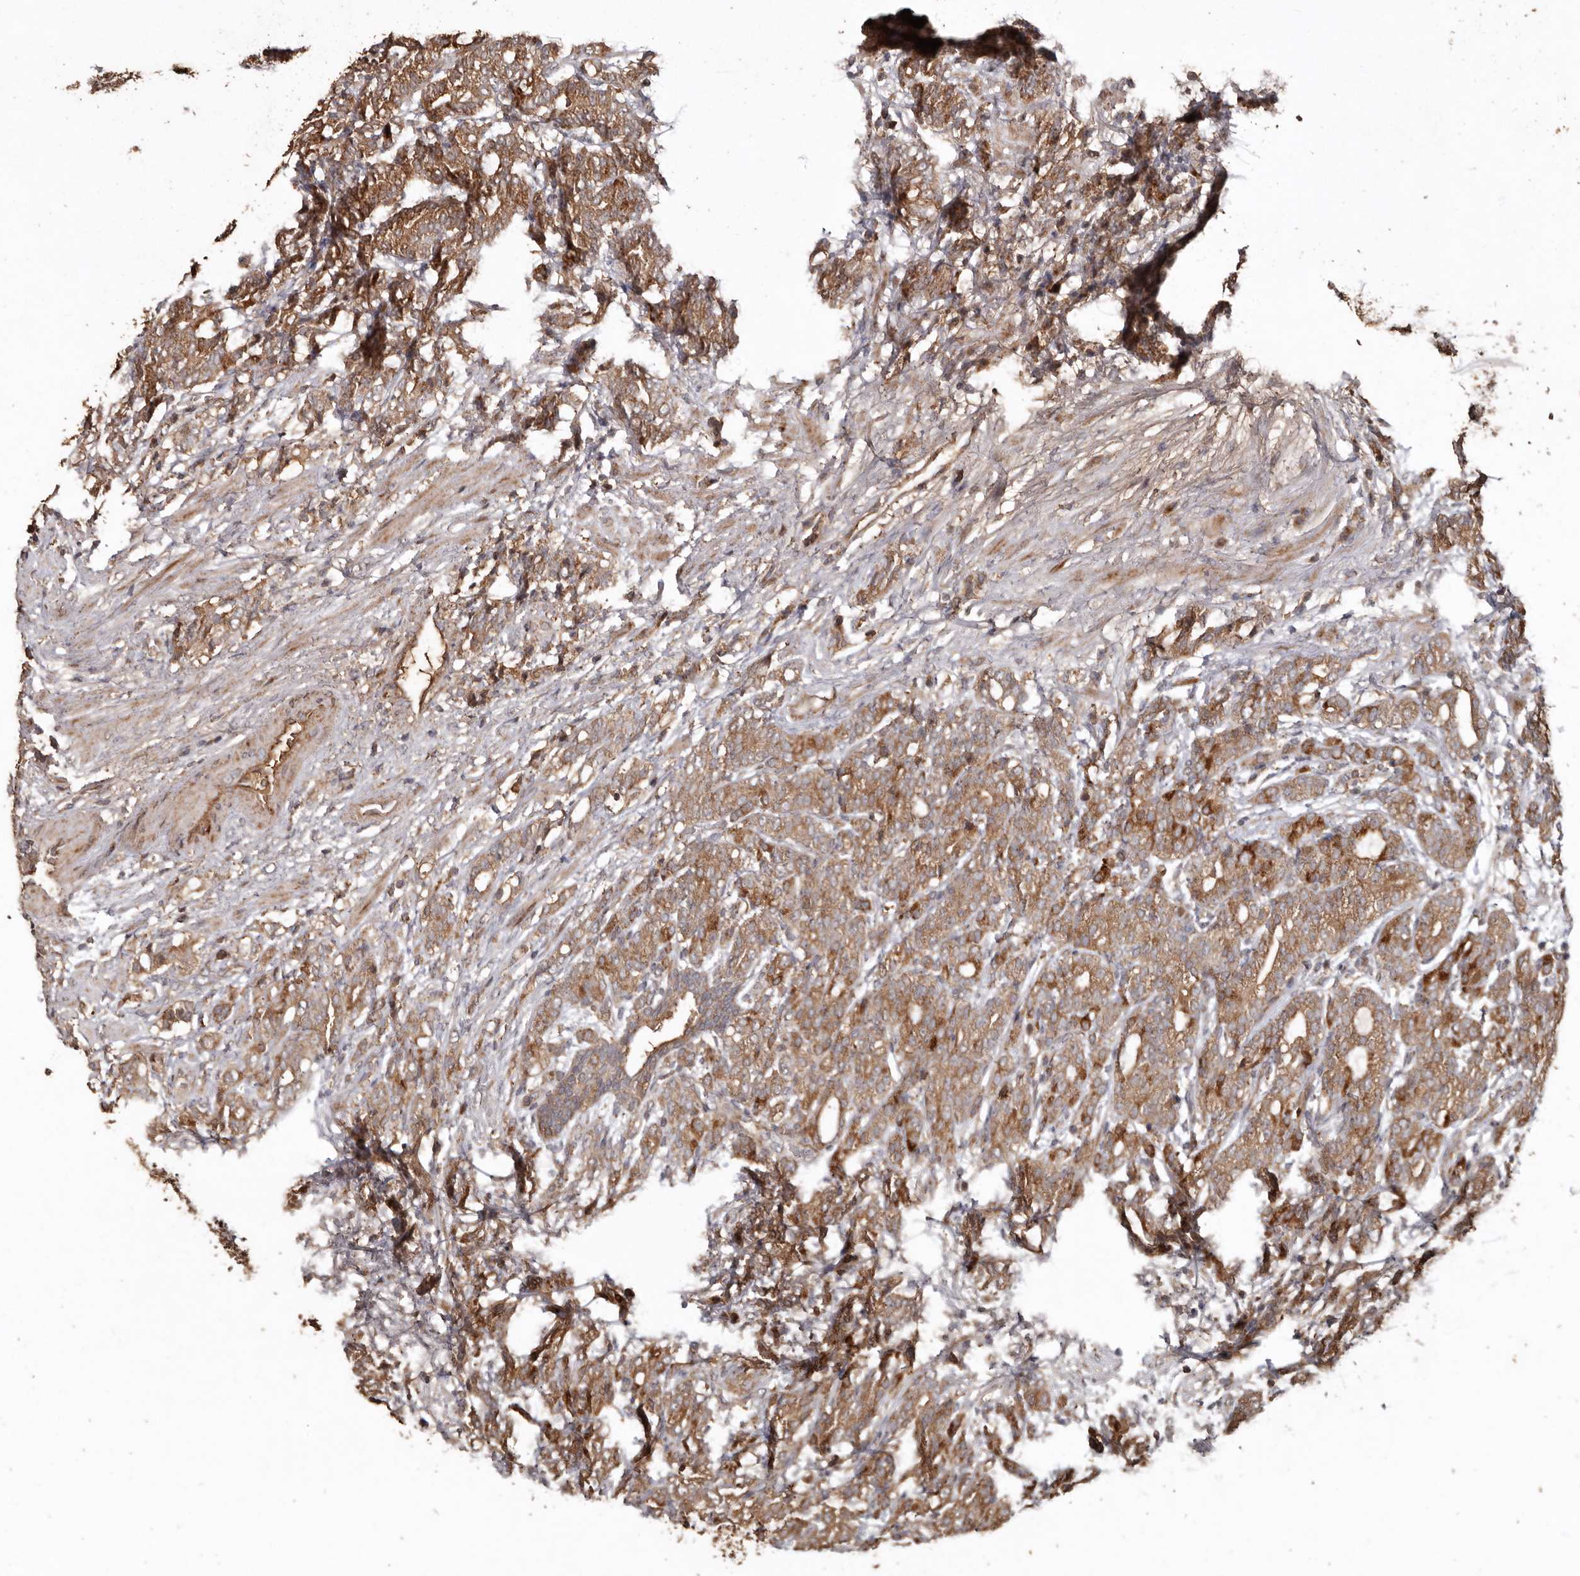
{"staining": {"intensity": "moderate", "quantity": ">75%", "location": "cytoplasmic/membranous"}, "tissue": "prostate cancer", "cell_type": "Tumor cells", "image_type": "cancer", "snomed": [{"axis": "morphology", "description": "Adenocarcinoma, High grade"}, {"axis": "topography", "description": "Prostate"}], "caption": "Protein expression analysis of human prostate cancer reveals moderate cytoplasmic/membranous expression in approximately >75% of tumor cells. The staining was performed using DAB to visualize the protein expression in brown, while the nuclei were stained in blue with hematoxylin (Magnification: 20x).", "gene": "RANBP17", "patient": {"sex": "male", "age": 57}}